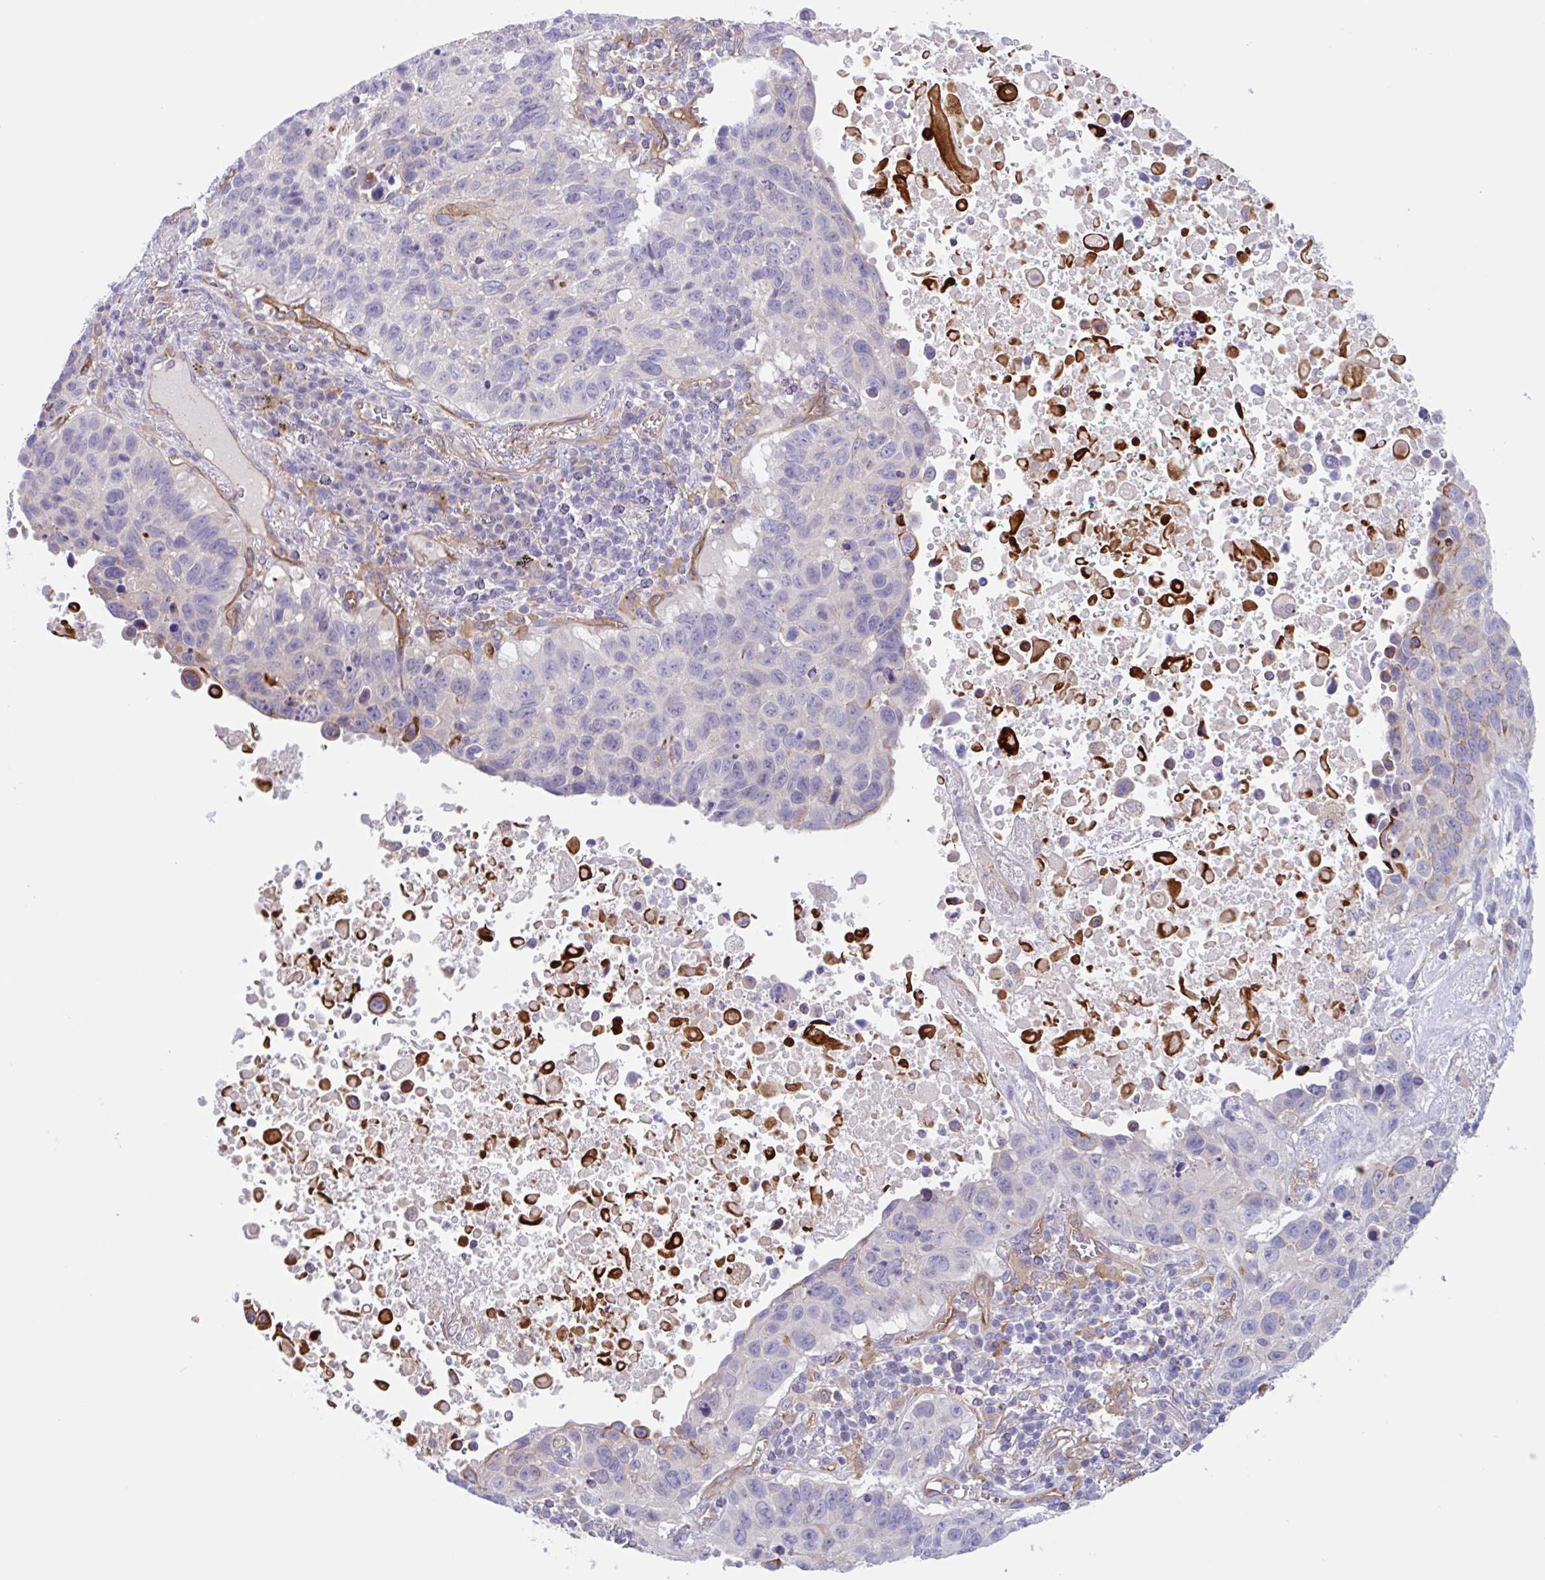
{"staining": {"intensity": "negative", "quantity": "none", "location": "none"}, "tissue": "lung cancer", "cell_type": "Tumor cells", "image_type": "cancer", "snomed": [{"axis": "morphology", "description": "Squamous cell carcinoma, NOS"}, {"axis": "topography", "description": "Lung"}], "caption": "An IHC histopathology image of lung squamous cell carcinoma is shown. There is no staining in tumor cells of lung squamous cell carcinoma.", "gene": "EHD4", "patient": {"sex": "male", "age": 66}}